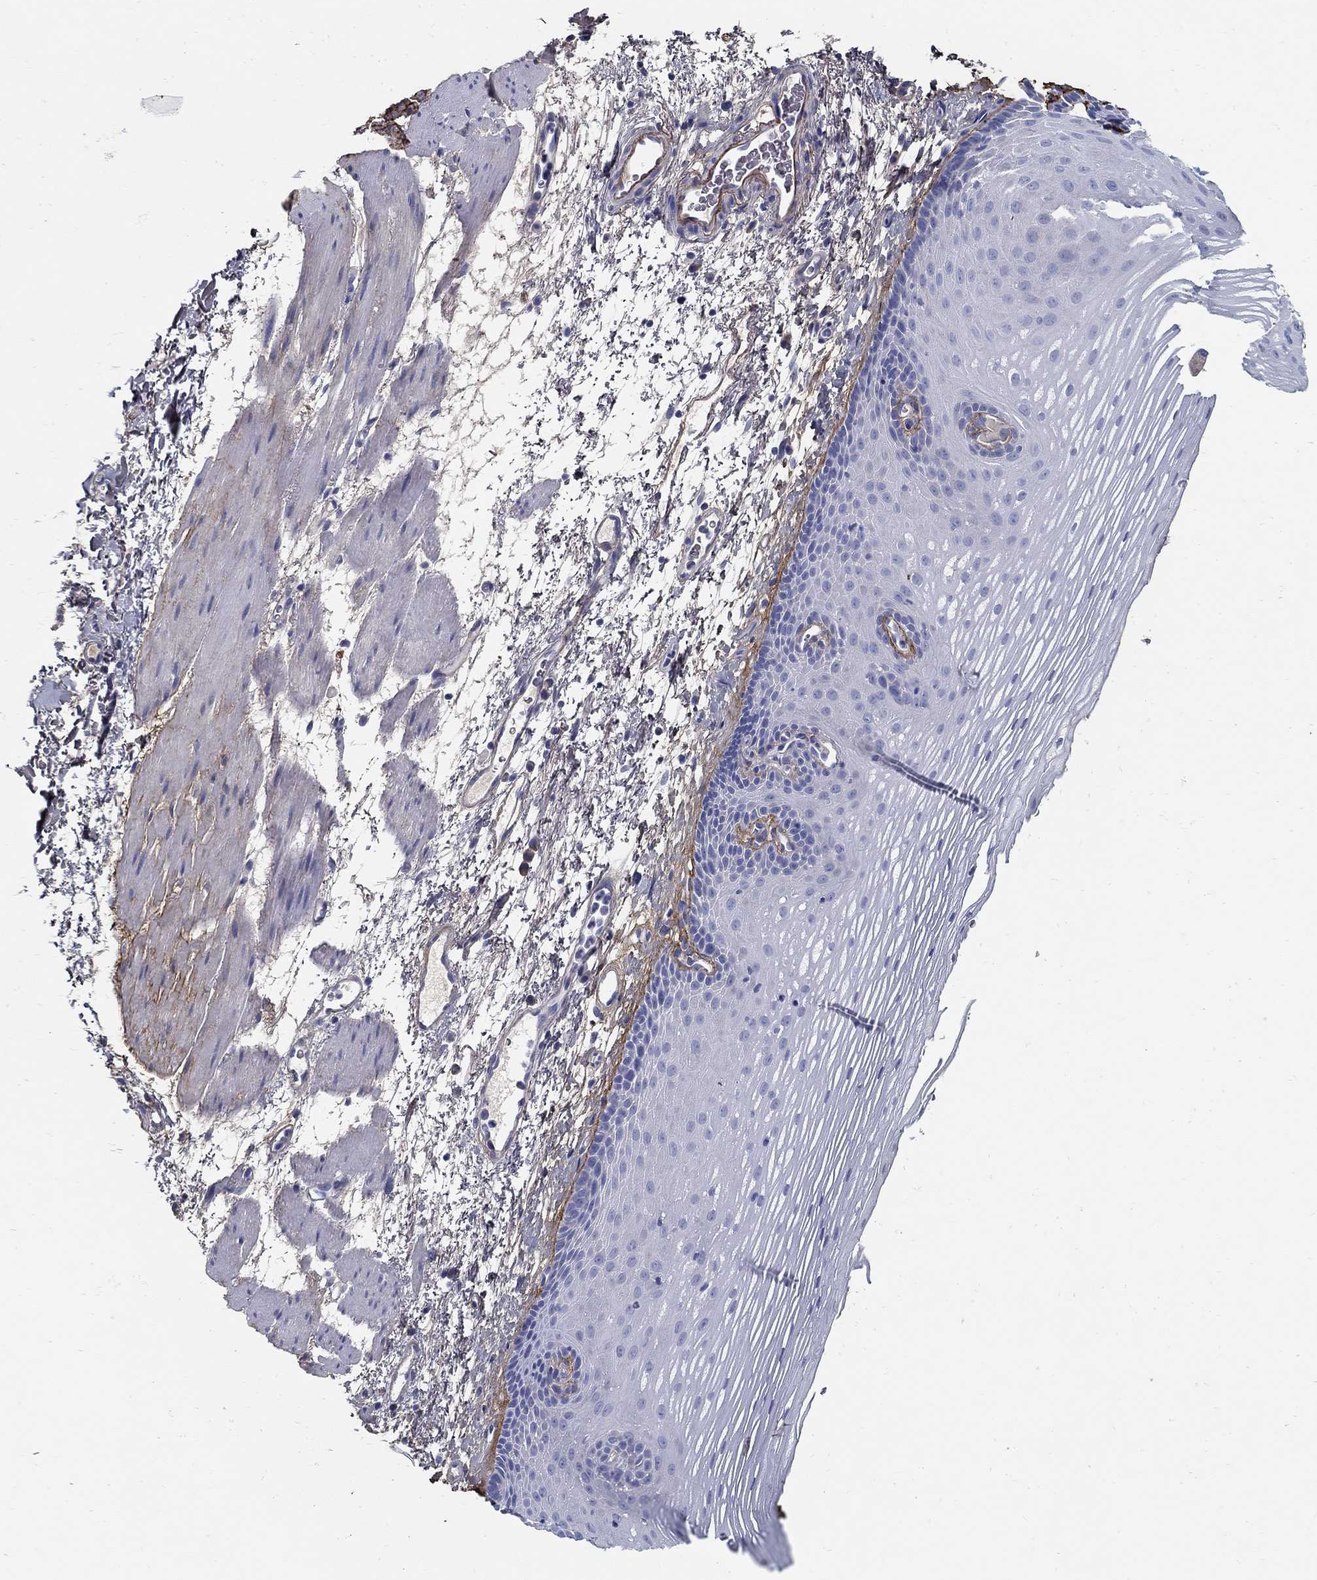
{"staining": {"intensity": "negative", "quantity": "none", "location": "none"}, "tissue": "esophagus", "cell_type": "Squamous epithelial cells", "image_type": "normal", "snomed": [{"axis": "morphology", "description": "Normal tissue, NOS"}, {"axis": "topography", "description": "Esophagus"}], "caption": "Human esophagus stained for a protein using IHC demonstrates no positivity in squamous epithelial cells.", "gene": "TGFBI", "patient": {"sex": "male", "age": 76}}